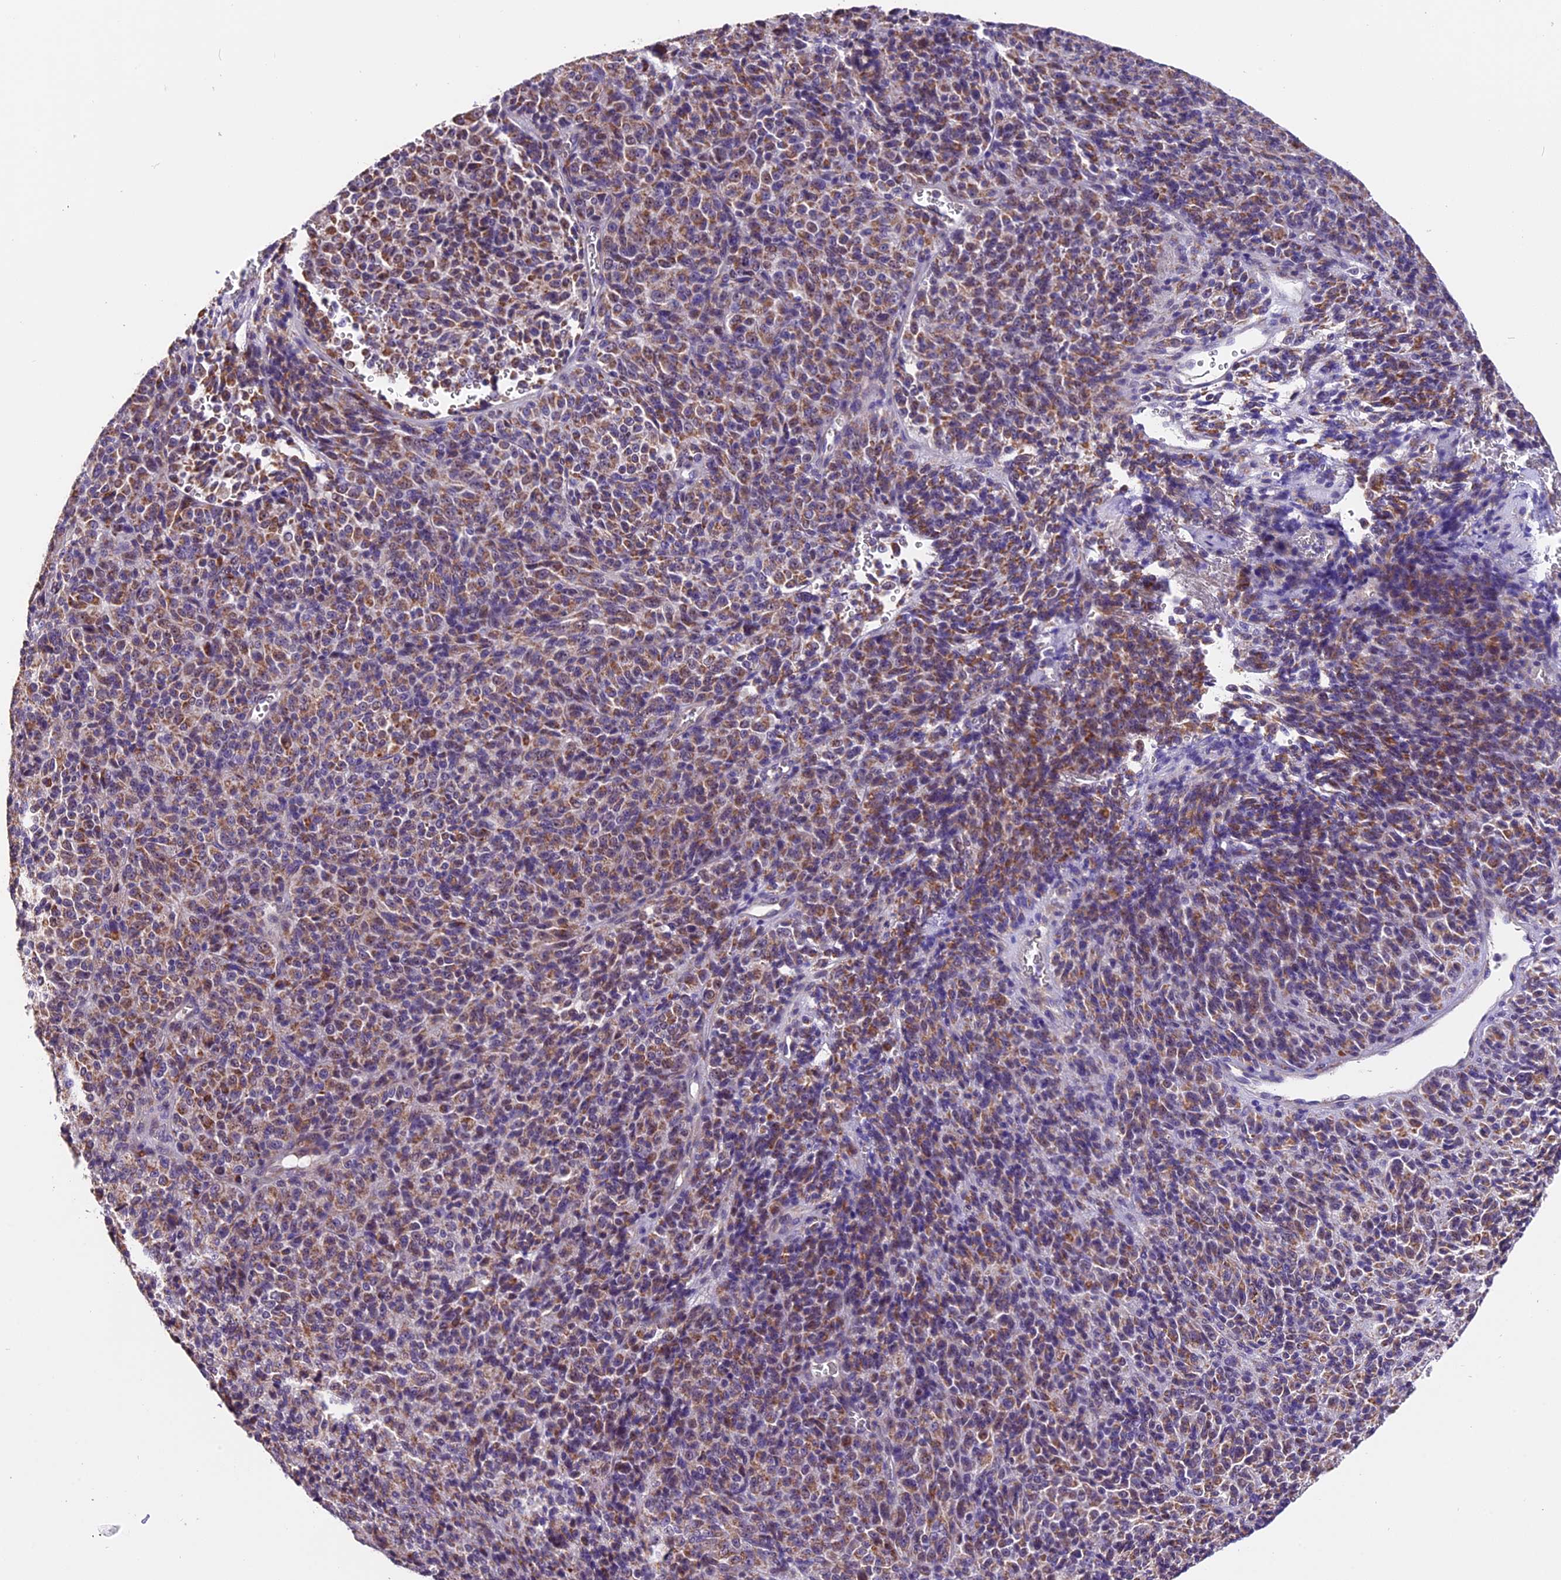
{"staining": {"intensity": "moderate", "quantity": "25%-75%", "location": "cytoplasmic/membranous"}, "tissue": "melanoma", "cell_type": "Tumor cells", "image_type": "cancer", "snomed": [{"axis": "morphology", "description": "Malignant melanoma, Metastatic site"}, {"axis": "topography", "description": "Brain"}], "caption": "Immunohistochemistry (IHC) image of malignant melanoma (metastatic site) stained for a protein (brown), which displays medium levels of moderate cytoplasmic/membranous expression in approximately 25%-75% of tumor cells.", "gene": "DDX28", "patient": {"sex": "female", "age": 56}}